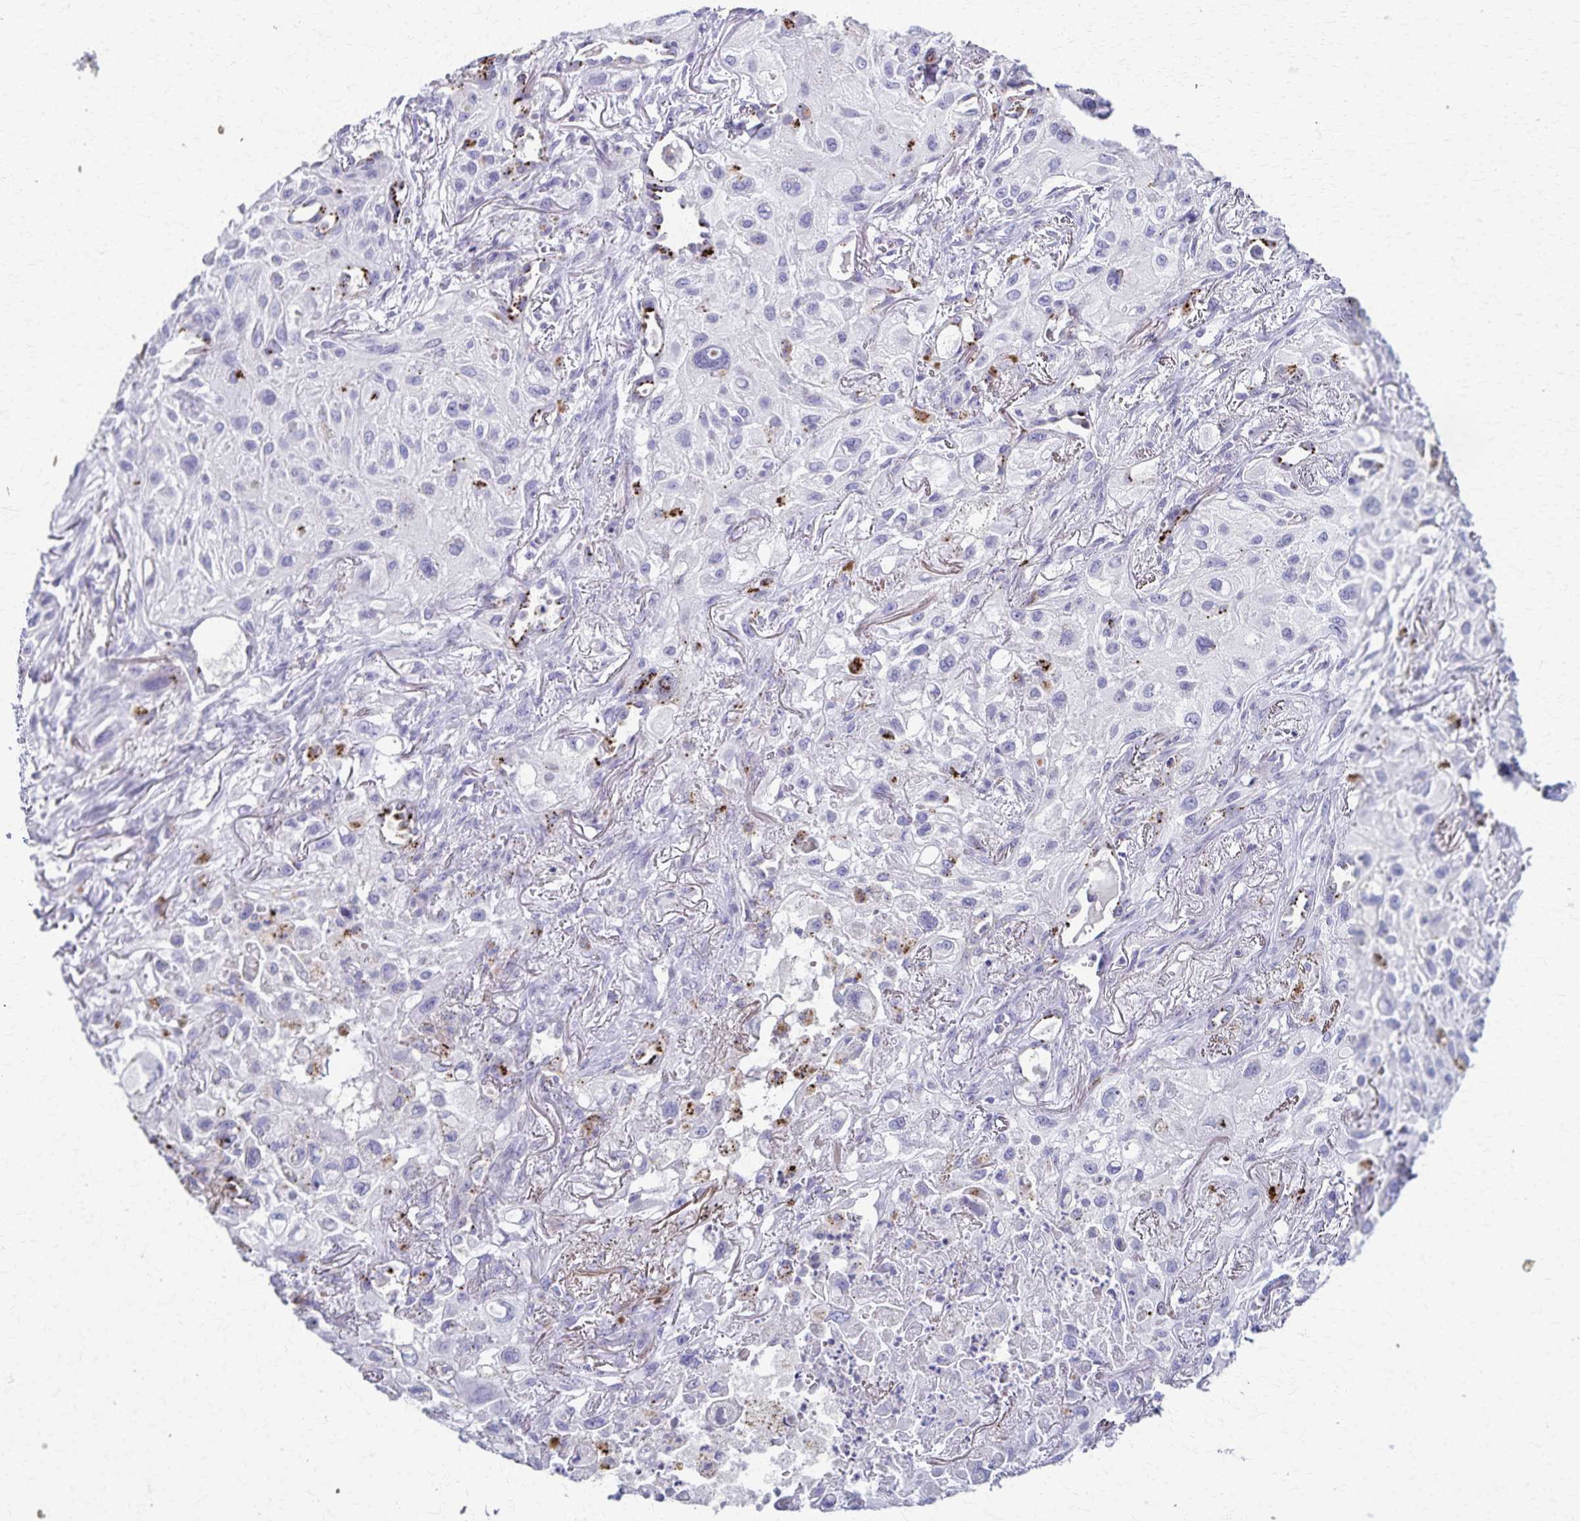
{"staining": {"intensity": "negative", "quantity": "none", "location": "none"}, "tissue": "lung cancer", "cell_type": "Tumor cells", "image_type": "cancer", "snomed": [{"axis": "morphology", "description": "Squamous cell carcinoma, NOS"}, {"axis": "topography", "description": "Lung"}], "caption": "DAB (3,3'-diaminobenzidine) immunohistochemical staining of lung cancer displays no significant staining in tumor cells. (DAB immunohistochemistry, high magnification).", "gene": "TMEM60", "patient": {"sex": "male", "age": 71}}